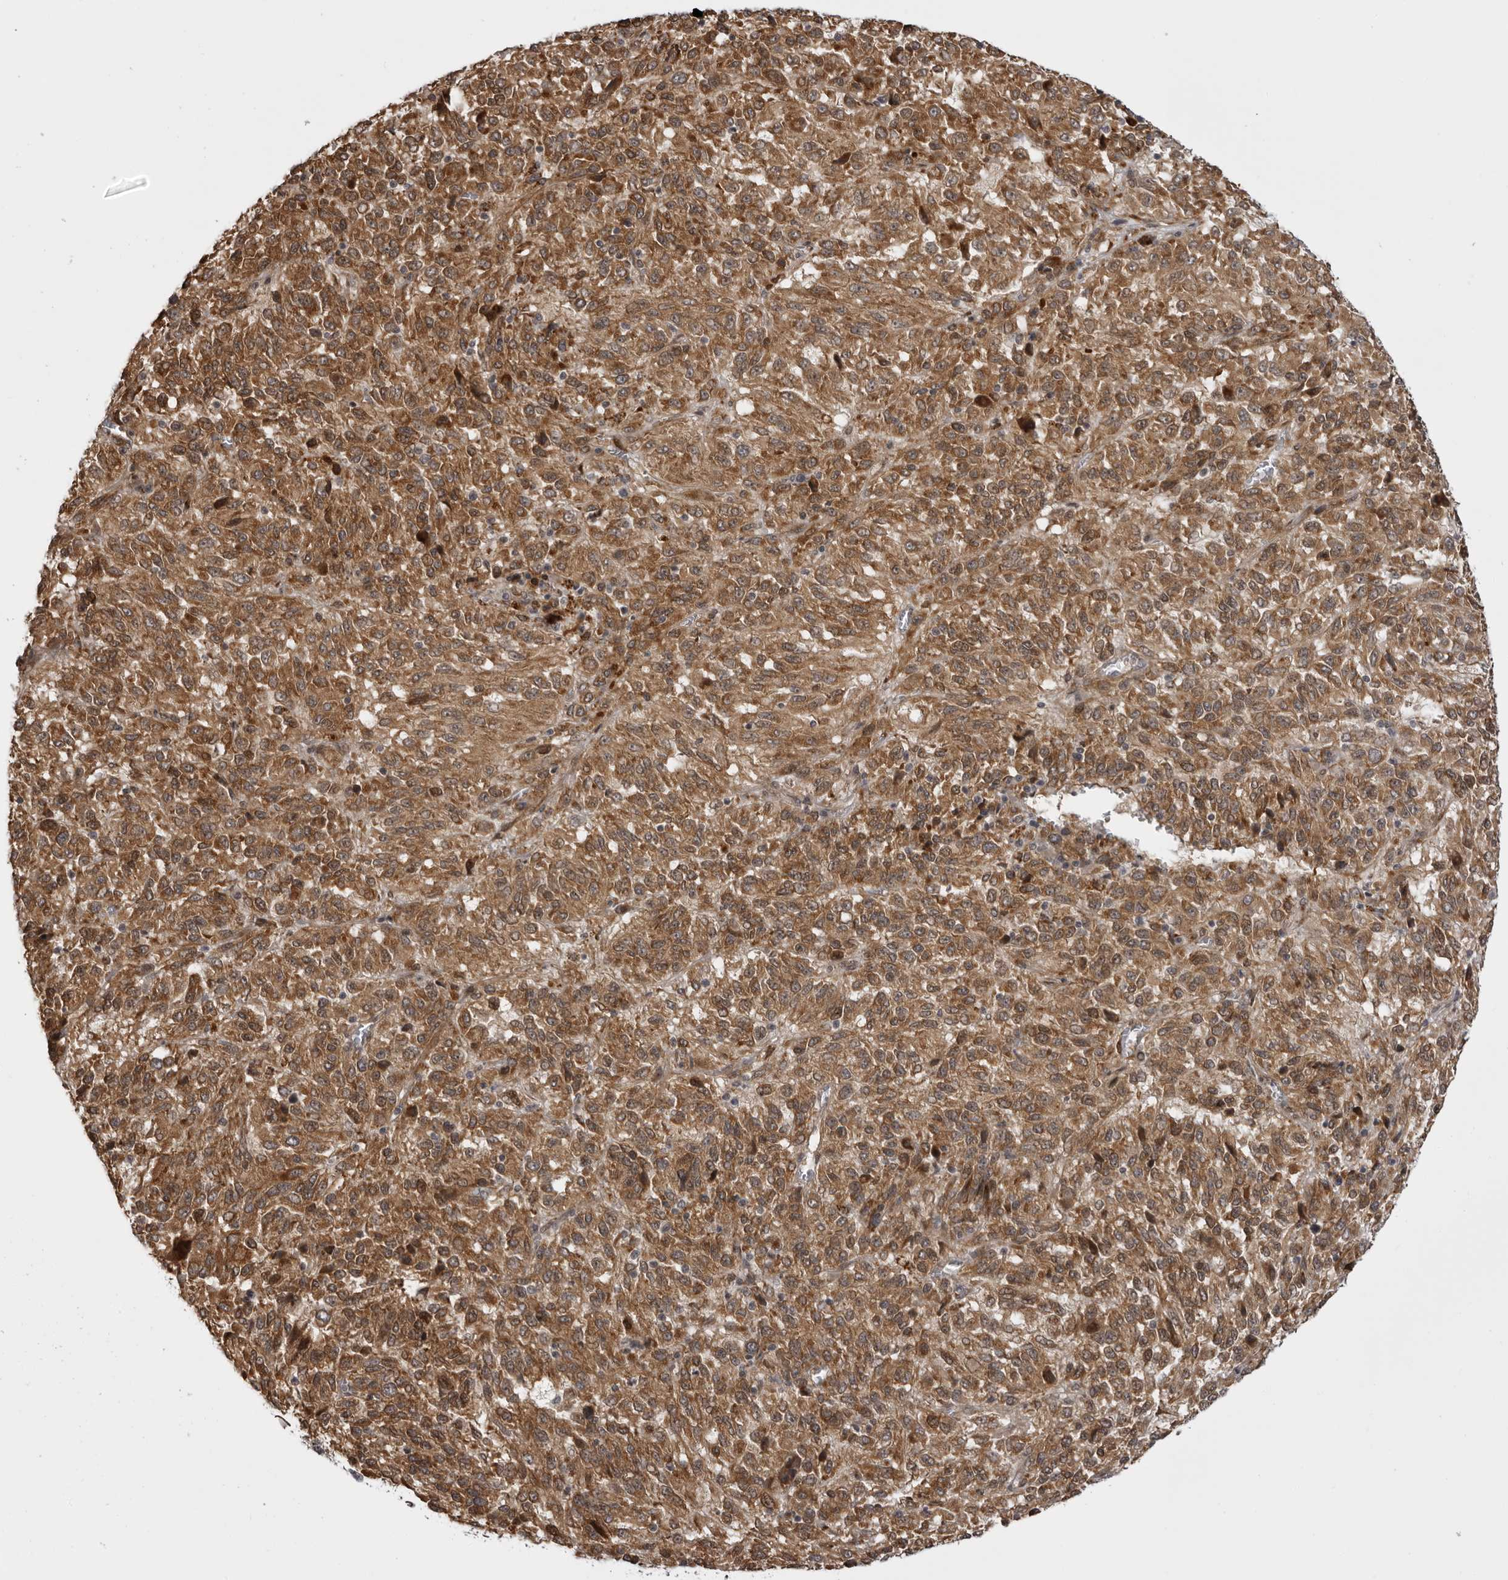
{"staining": {"intensity": "moderate", "quantity": ">75%", "location": "cytoplasmic/membranous"}, "tissue": "melanoma", "cell_type": "Tumor cells", "image_type": "cancer", "snomed": [{"axis": "morphology", "description": "Malignant melanoma, Metastatic site"}, {"axis": "topography", "description": "Lung"}], "caption": "The photomicrograph shows a brown stain indicating the presence of a protein in the cytoplasmic/membranous of tumor cells in melanoma.", "gene": "DNAH14", "patient": {"sex": "male", "age": 64}}